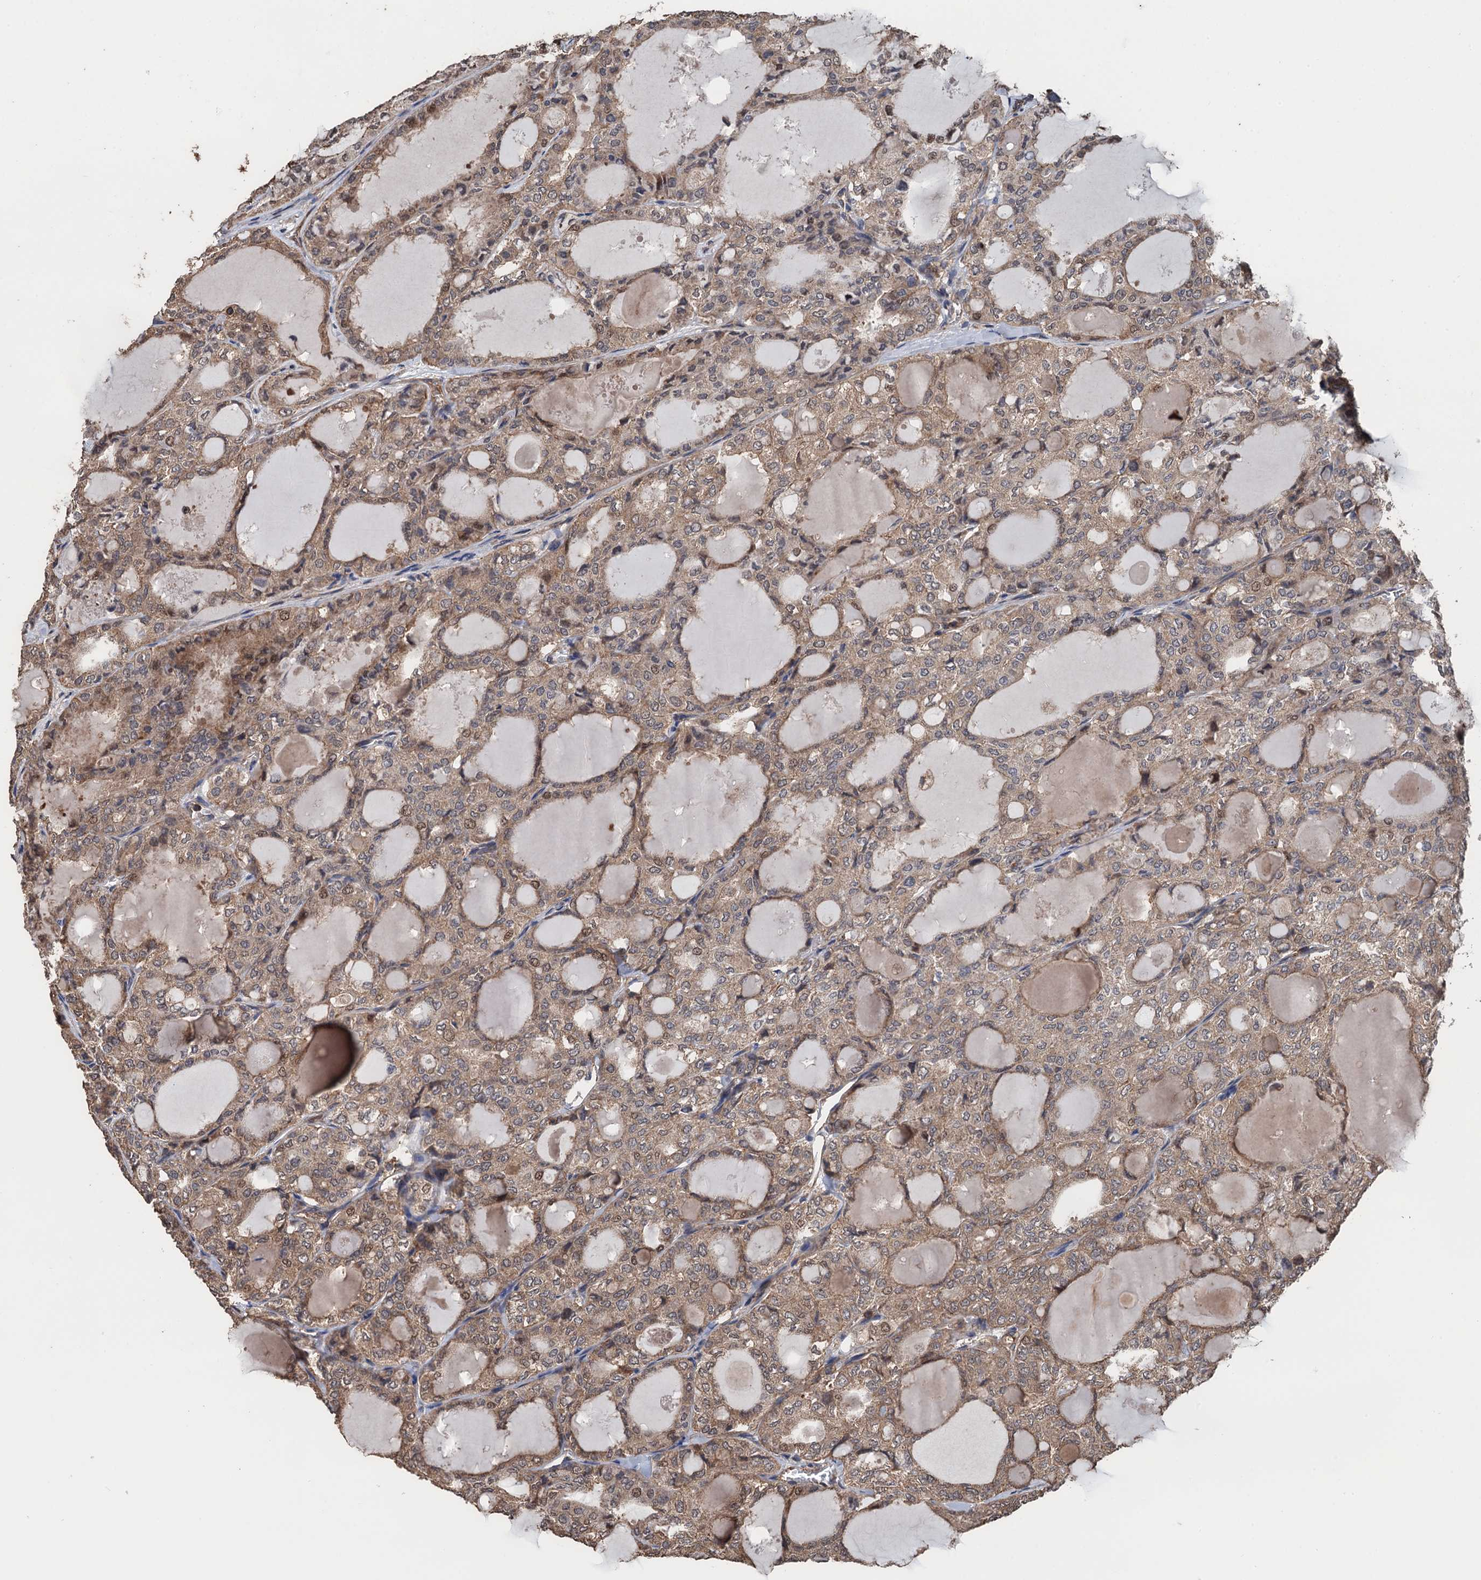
{"staining": {"intensity": "moderate", "quantity": "25%-75%", "location": "cytoplasmic/membranous,nuclear"}, "tissue": "thyroid cancer", "cell_type": "Tumor cells", "image_type": "cancer", "snomed": [{"axis": "morphology", "description": "Follicular adenoma carcinoma, NOS"}, {"axis": "topography", "description": "Thyroid gland"}], "caption": "Protein expression analysis of human thyroid cancer reveals moderate cytoplasmic/membranous and nuclear expression in about 25%-75% of tumor cells.", "gene": "PPP4R1", "patient": {"sex": "male", "age": 75}}